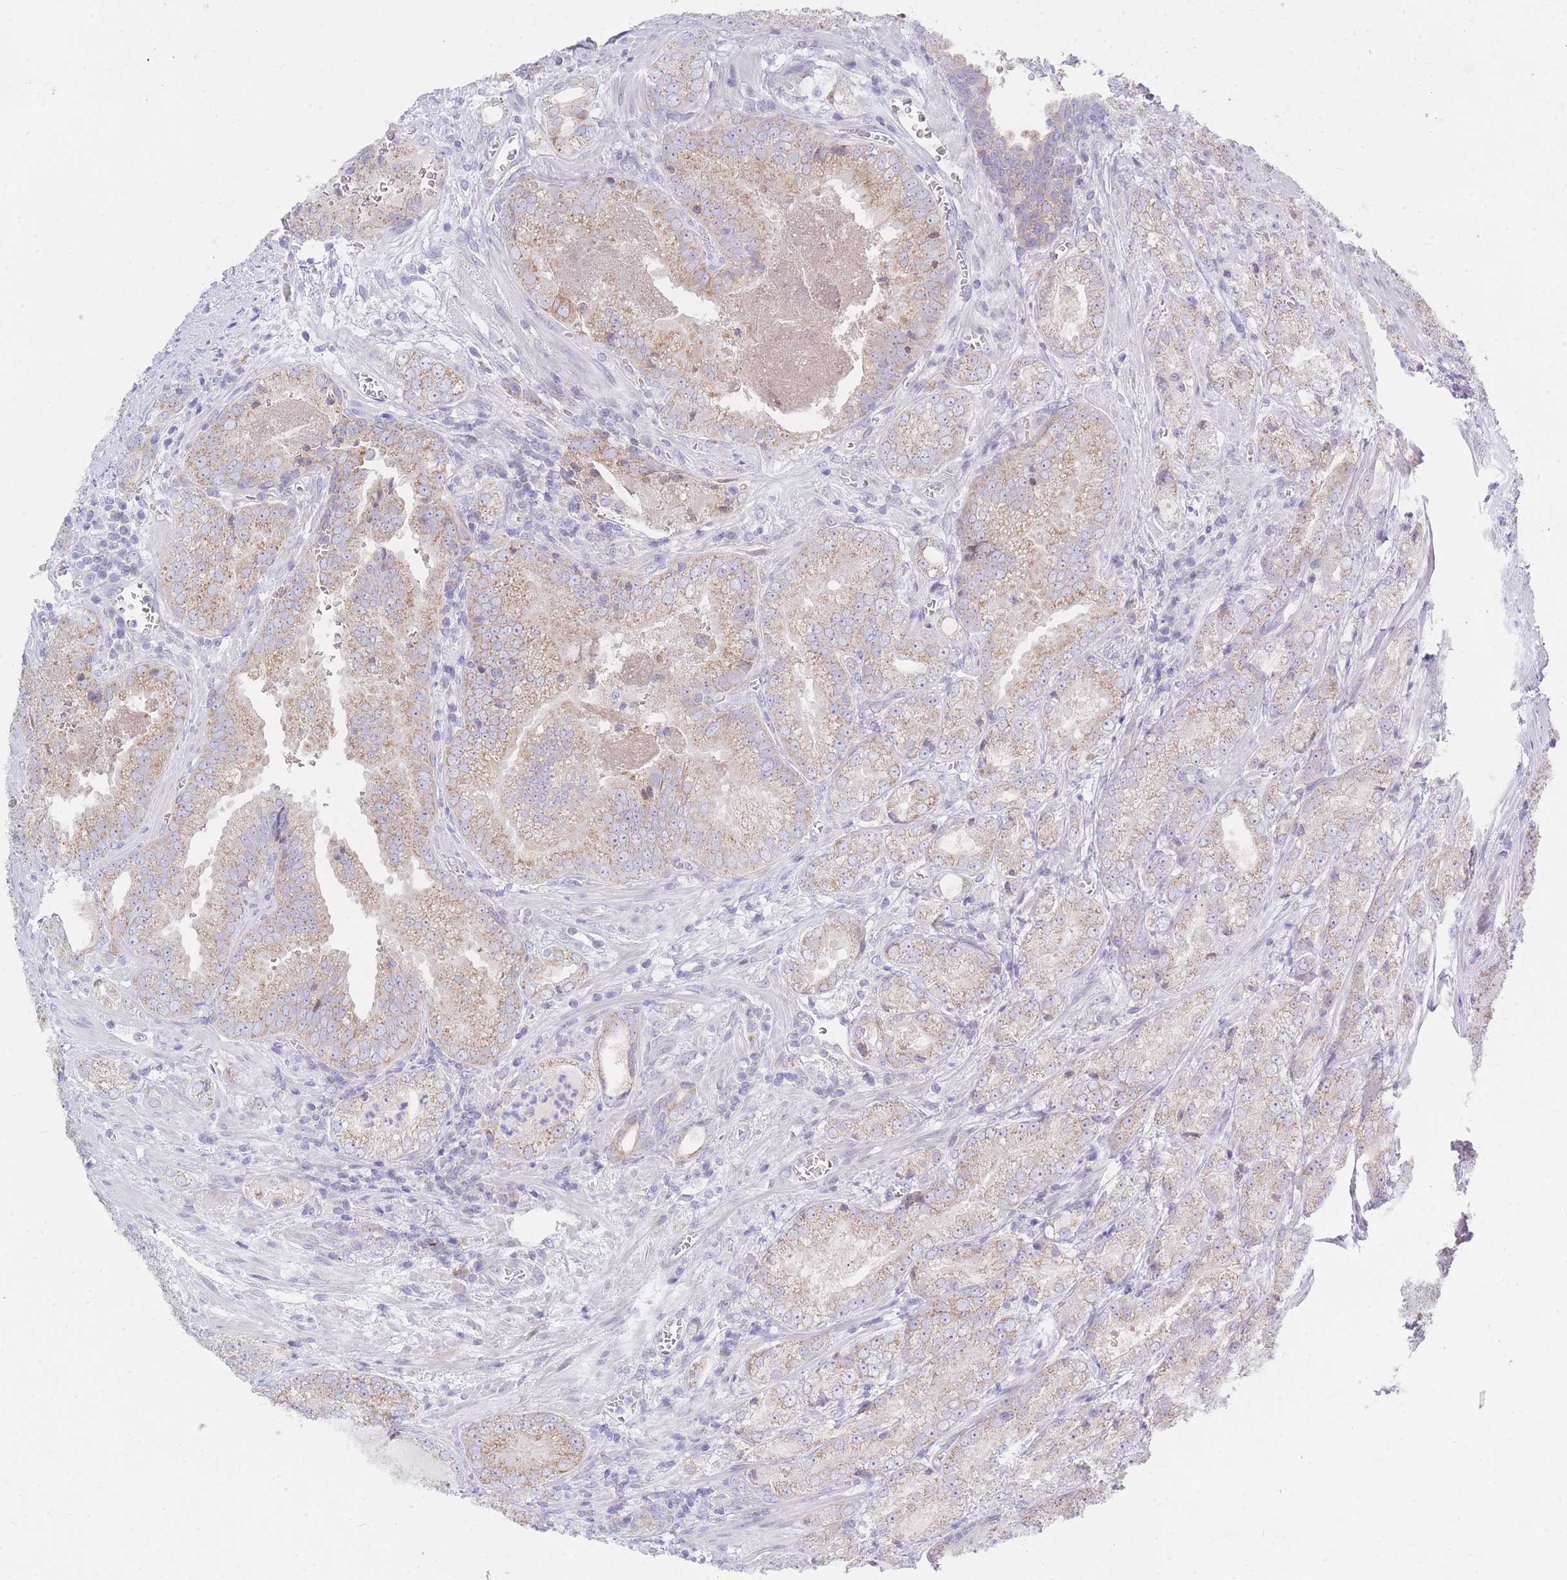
{"staining": {"intensity": "weak", "quantity": ">75%", "location": "cytoplasmic/membranous"}, "tissue": "prostate cancer", "cell_type": "Tumor cells", "image_type": "cancer", "snomed": [{"axis": "morphology", "description": "Adenocarcinoma, High grade"}, {"axis": "topography", "description": "Prostate"}], "caption": "Immunohistochemistry photomicrograph of human adenocarcinoma (high-grade) (prostate) stained for a protein (brown), which shows low levels of weak cytoplasmic/membranous staining in about >75% of tumor cells.", "gene": "NANP", "patient": {"sex": "male", "age": 63}}